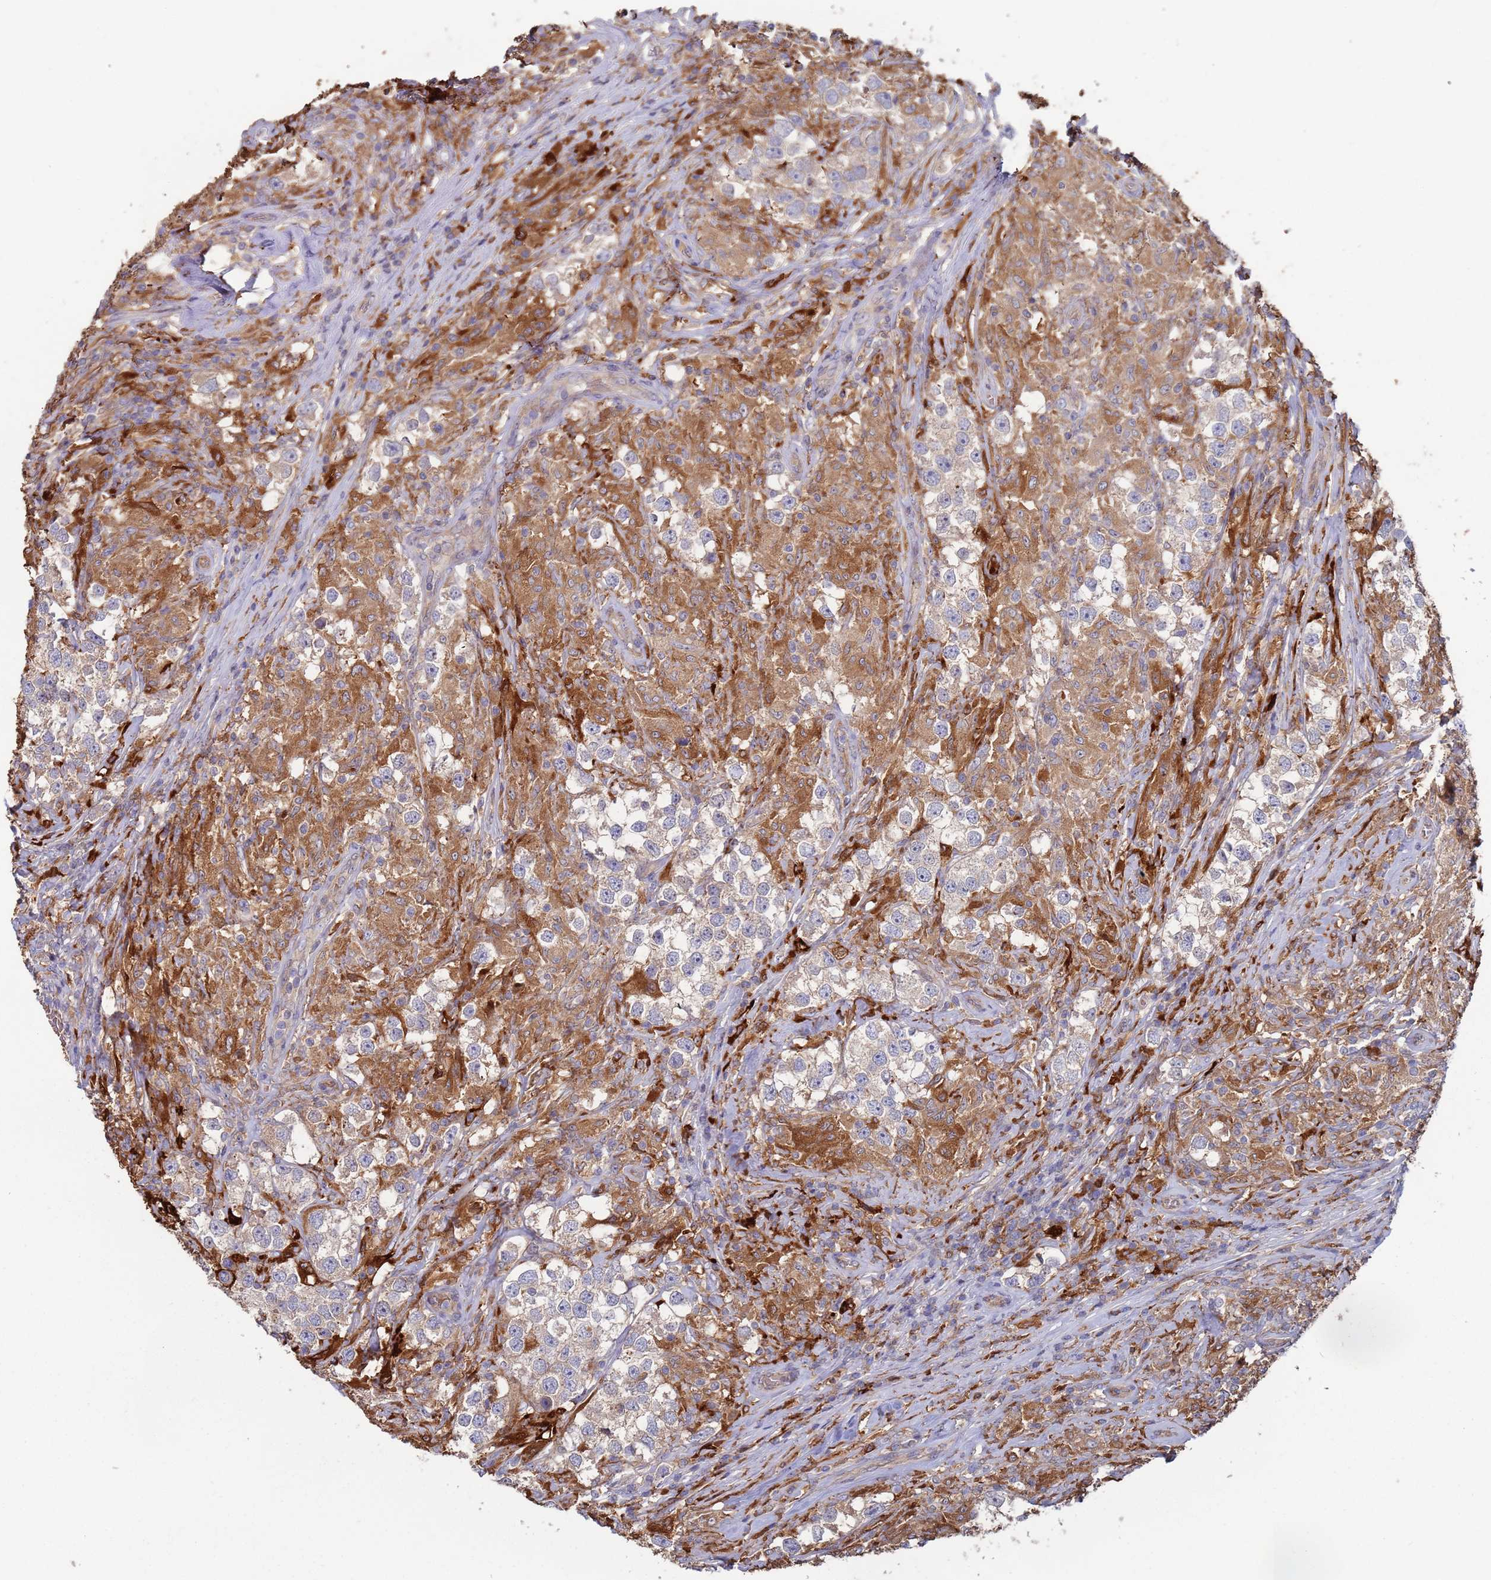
{"staining": {"intensity": "negative", "quantity": "none", "location": "none"}, "tissue": "testis cancer", "cell_type": "Tumor cells", "image_type": "cancer", "snomed": [{"axis": "morphology", "description": "Seminoma, NOS"}, {"axis": "topography", "description": "Testis"}], "caption": "High magnification brightfield microscopy of testis cancer (seminoma) stained with DAB (3,3'-diaminobenzidine) (brown) and counterstained with hematoxylin (blue): tumor cells show no significant staining. (Brightfield microscopy of DAB immunohistochemistry (IHC) at high magnification).", "gene": "MALRD1", "patient": {"sex": "male", "age": 46}}